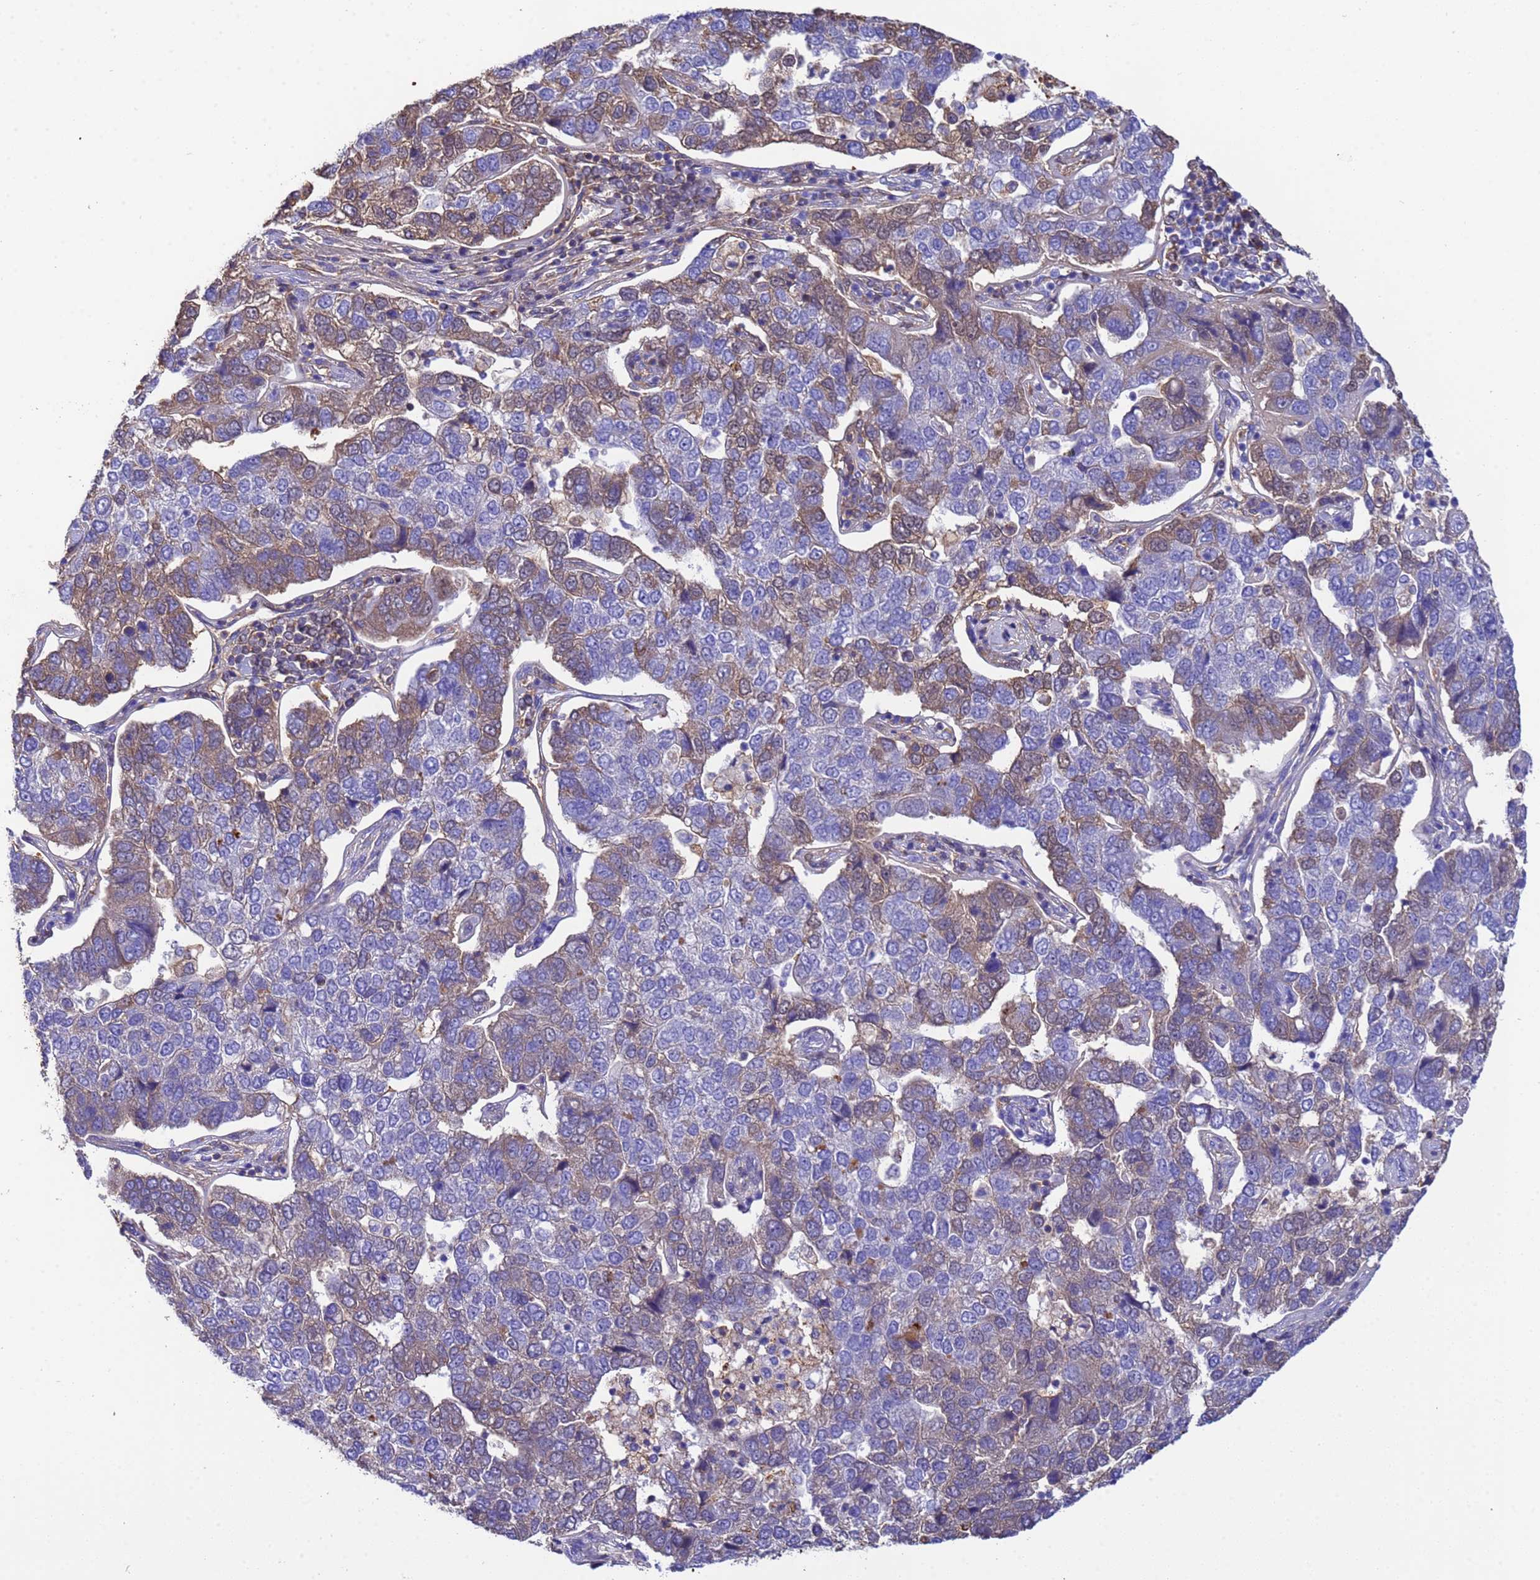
{"staining": {"intensity": "moderate", "quantity": "<25%", "location": "cytoplasmic/membranous,nuclear"}, "tissue": "pancreatic cancer", "cell_type": "Tumor cells", "image_type": "cancer", "snomed": [{"axis": "morphology", "description": "Adenocarcinoma, NOS"}, {"axis": "topography", "description": "Pancreas"}], "caption": "Protein staining by immunohistochemistry (IHC) reveals moderate cytoplasmic/membranous and nuclear expression in about <25% of tumor cells in pancreatic adenocarcinoma. The staining was performed using DAB (3,3'-diaminobenzidine), with brown indicating positive protein expression. Nuclei are stained blue with hematoxylin.", "gene": "H1-7", "patient": {"sex": "female", "age": 61}}